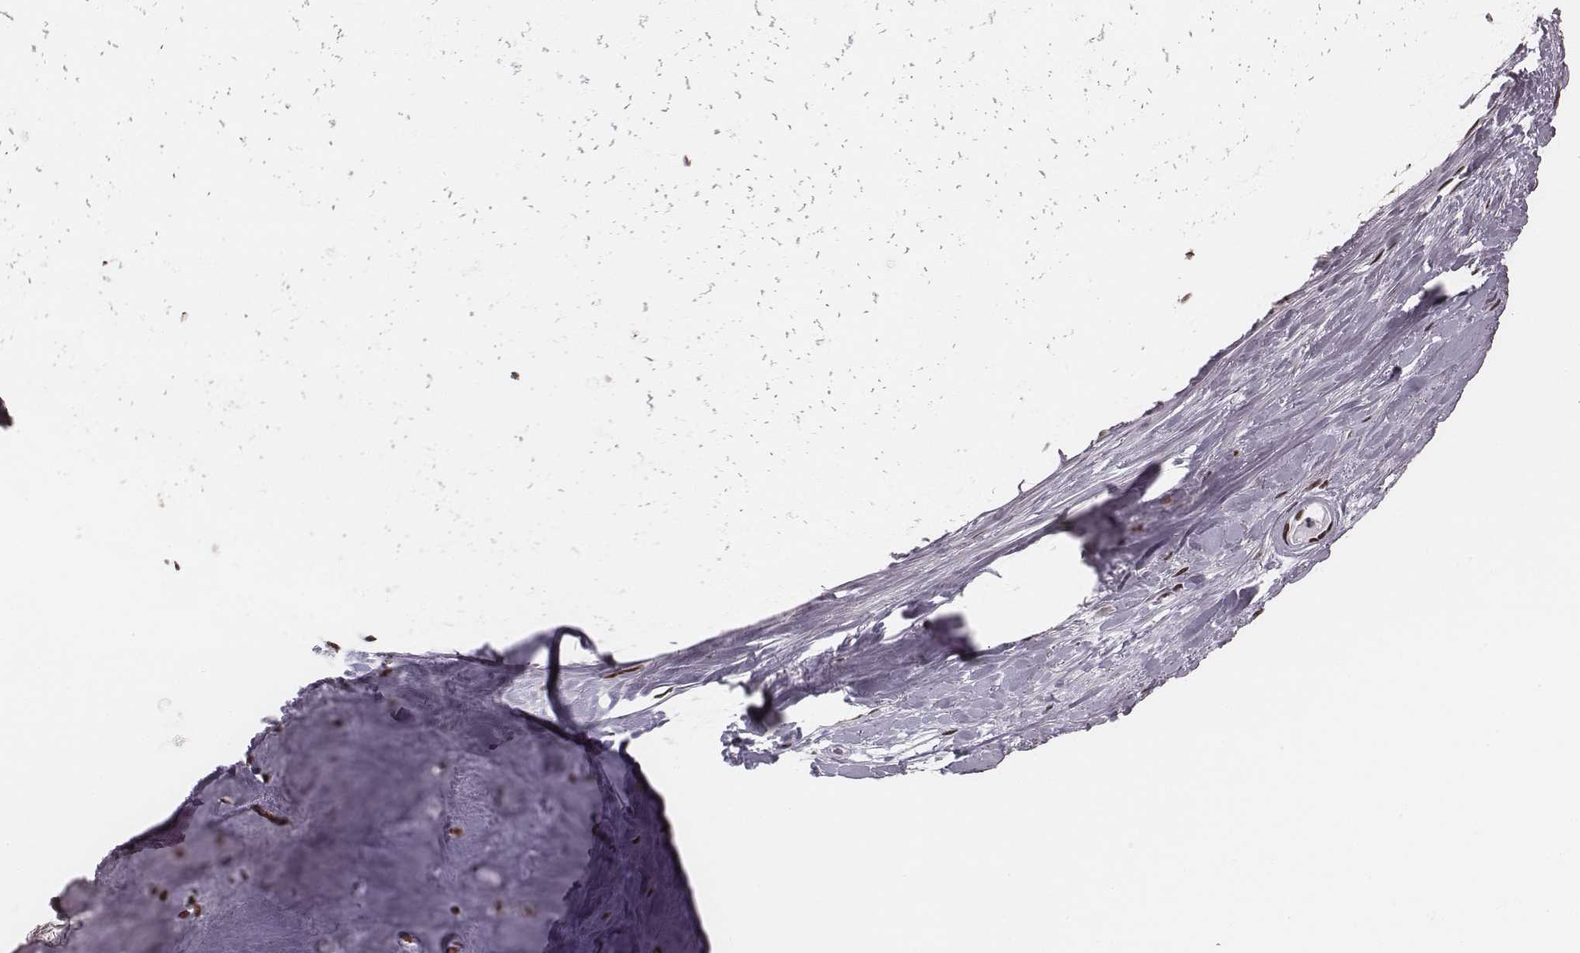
{"staining": {"intensity": "strong", "quantity": ">75%", "location": "nuclear"}, "tissue": "adipose tissue", "cell_type": "Adipocytes", "image_type": "normal", "snomed": [{"axis": "morphology", "description": "Normal tissue, NOS"}, {"axis": "topography", "description": "Cartilage tissue"}], "caption": "High-magnification brightfield microscopy of normal adipose tissue stained with DAB (3,3'-diaminobenzidine) (brown) and counterstained with hematoxylin (blue). adipocytes exhibit strong nuclear expression is identified in about>75% of cells. (Brightfield microscopy of DAB IHC at high magnification).", "gene": "LUC7L", "patient": {"sex": "male", "age": 57}}